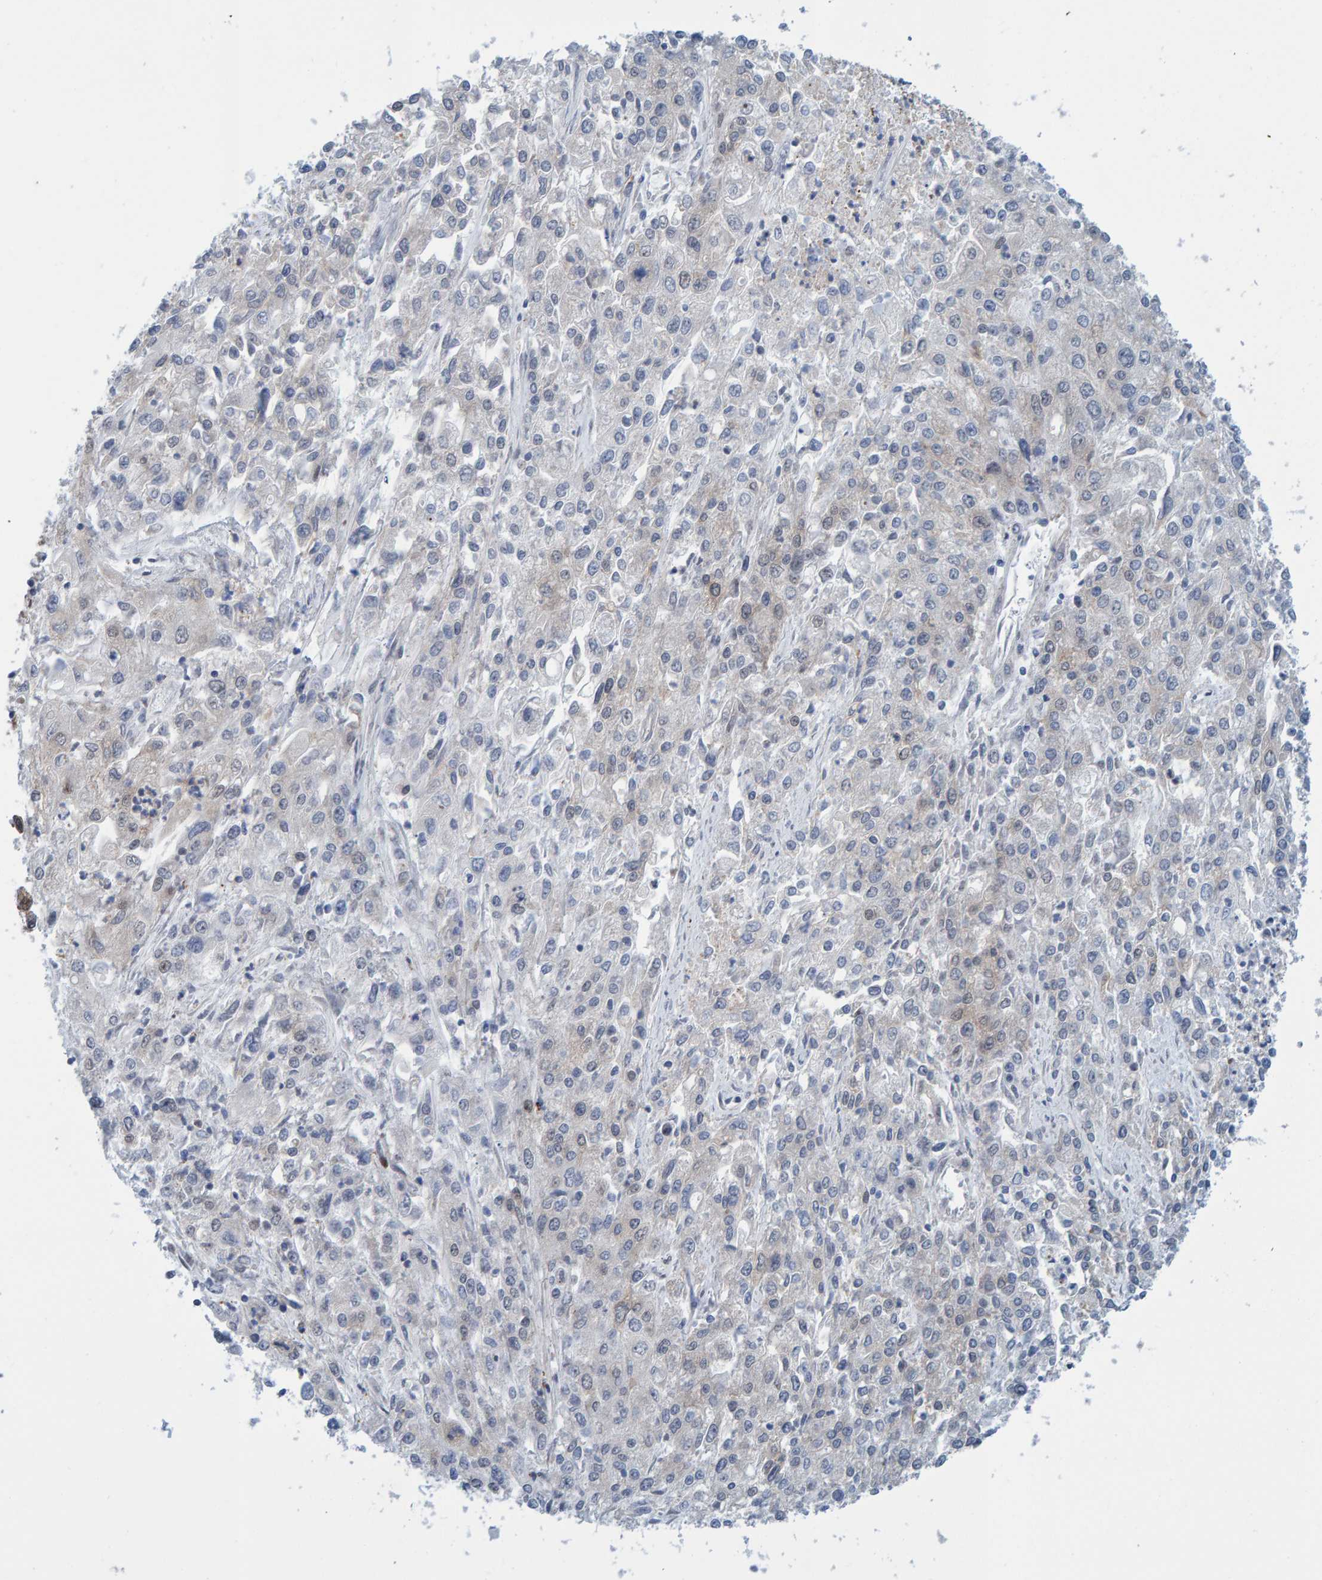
{"staining": {"intensity": "negative", "quantity": "none", "location": "none"}, "tissue": "endometrial cancer", "cell_type": "Tumor cells", "image_type": "cancer", "snomed": [{"axis": "morphology", "description": "Adenocarcinoma, NOS"}, {"axis": "topography", "description": "Endometrium"}], "caption": "Endometrial cancer (adenocarcinoma) was stained to show a protein in brown. There is no significant staining in tumor cells.", "gene": "ZNF366", "patient": {"sex": "female", "age": 49}}